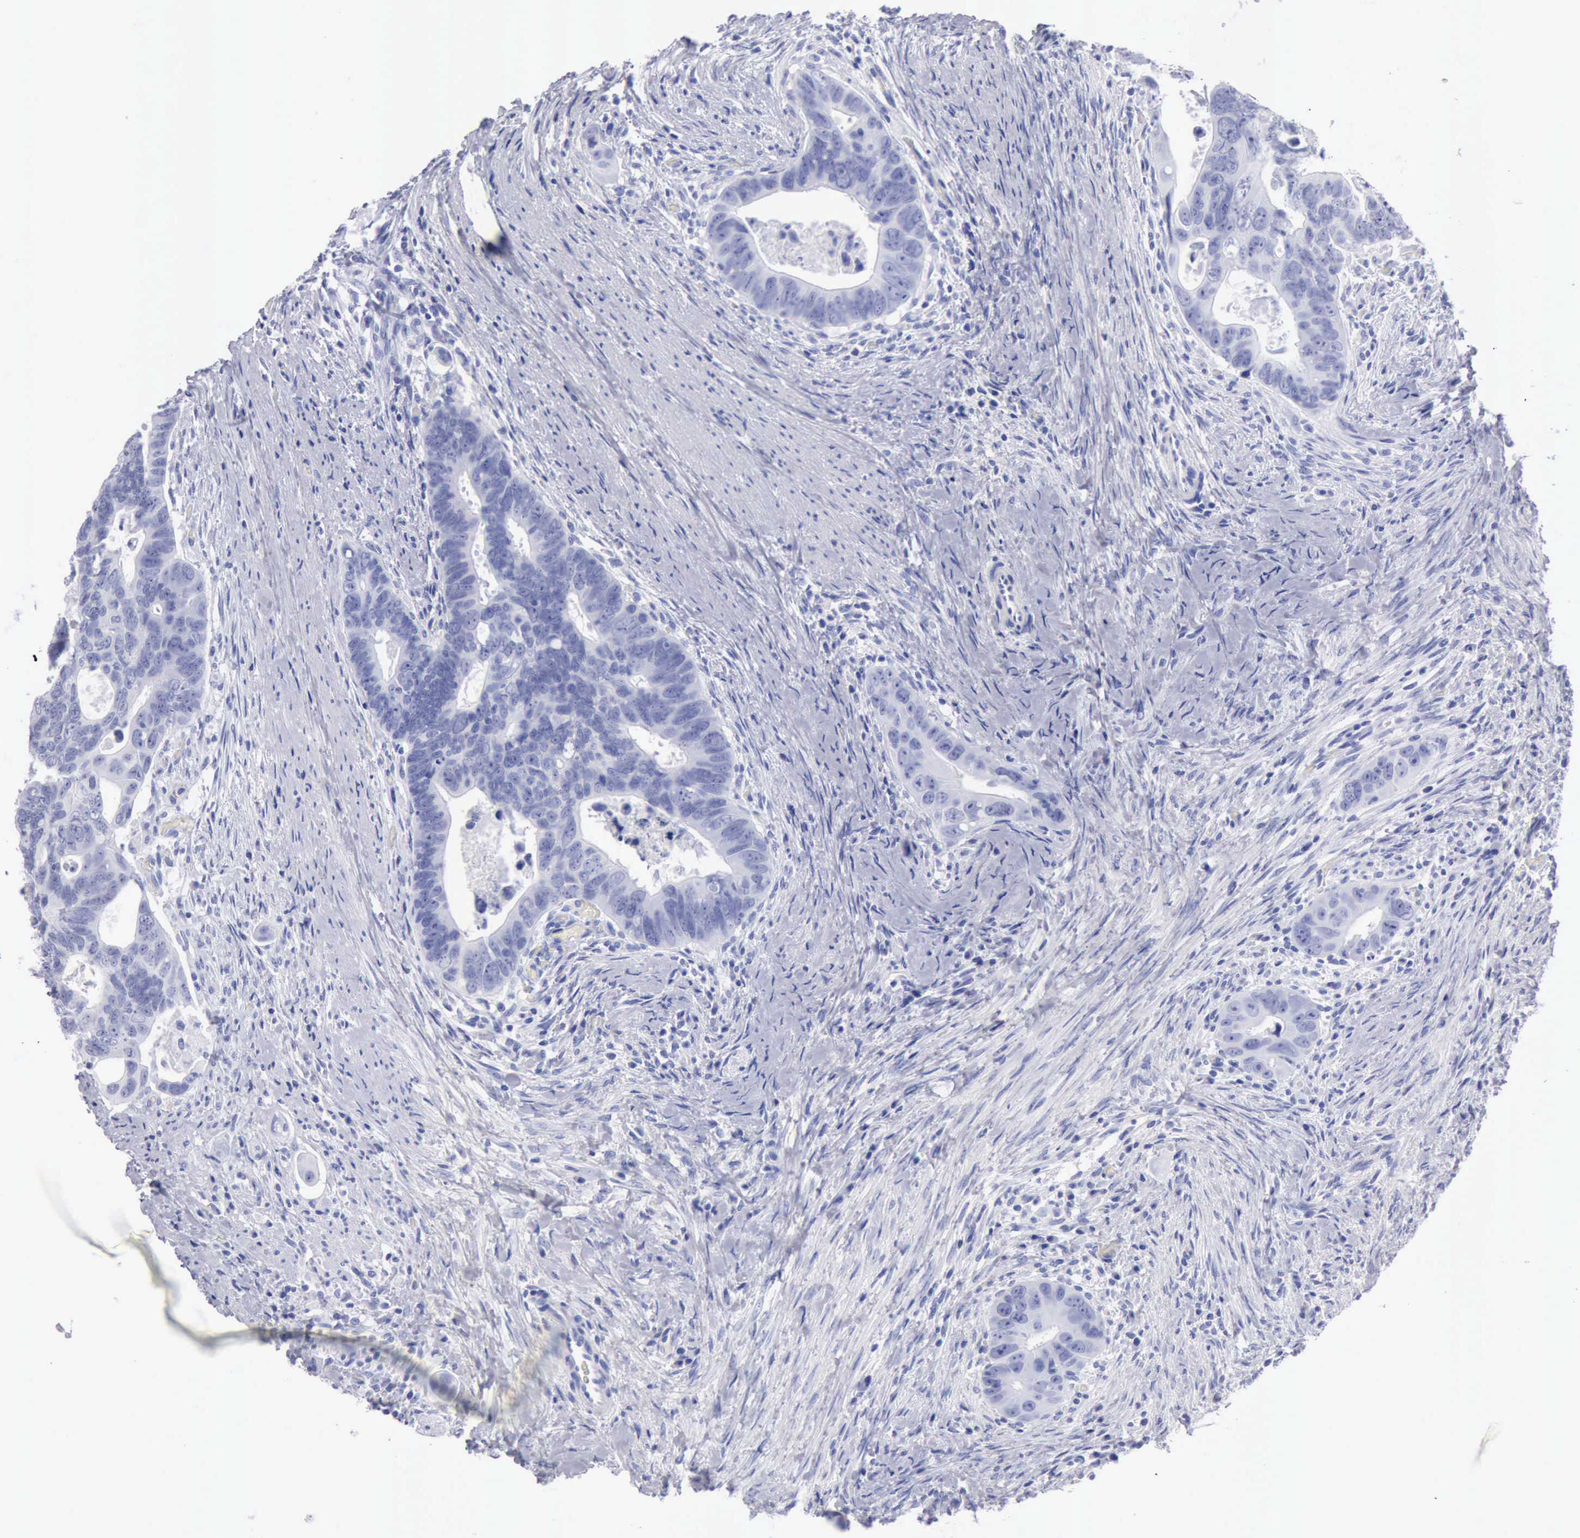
{"staining": {"intensity": "negative", "quantity": "none", "location": "none"}, "tissue": "colorectal cancer", "cell_type": "Tumor cells", "image_type": "cancer", "snomed": [{"axis": "morphology", "description": "Adenocarcinoma, NOS"}, {"axis": "topography", "description": "Rectum"}], "caption": "Protein analysis of colorectal cancer (adenocarcinoma) shows no significant staining in tumor cells.", "gene": "CYP19A1", "patient": {"sex": "male", "age": 53}}